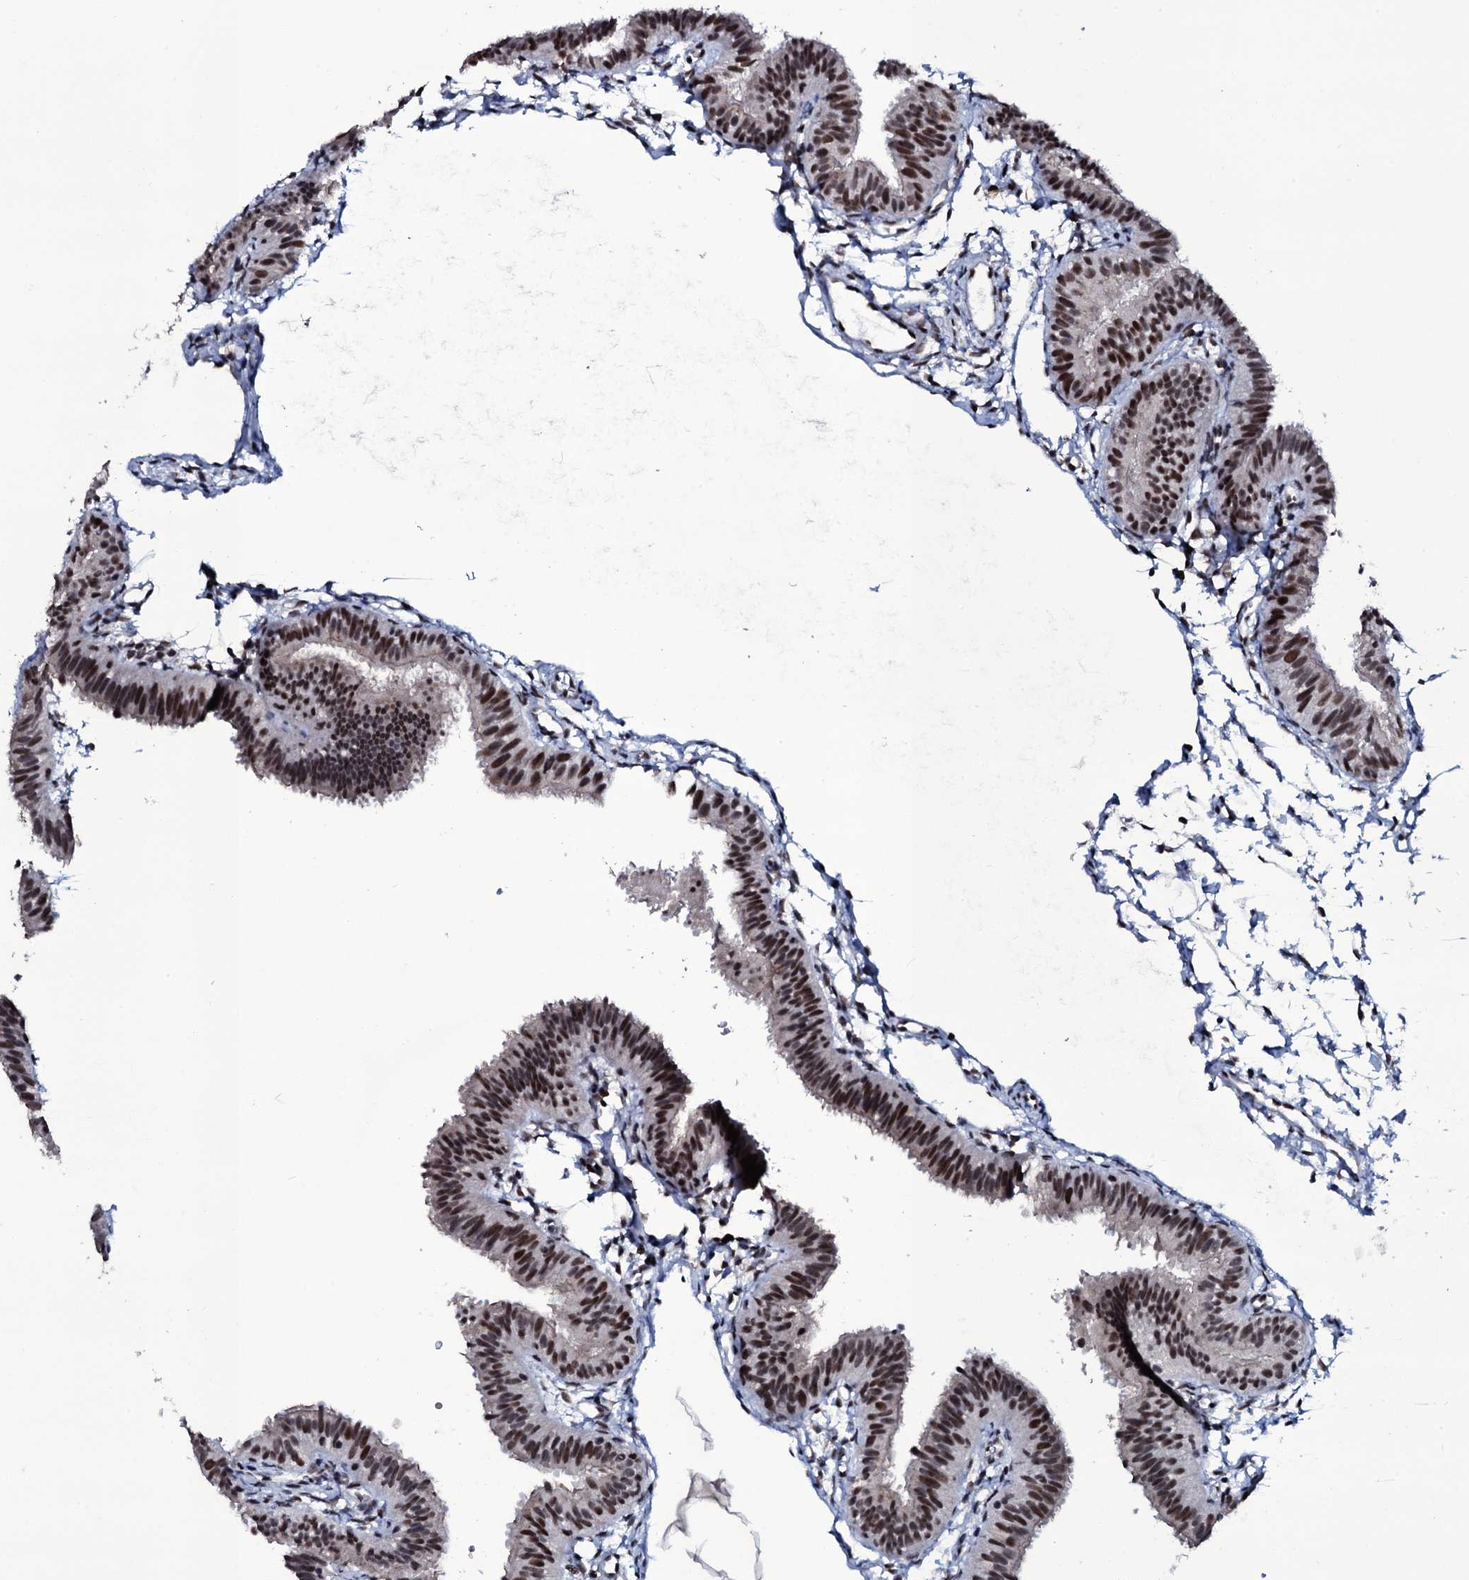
{"staining": {"intensity": "strong", "quantity": ">75%", "location": "nuclear"}, "tissue": "fallopian tube", "cell_type": "Glandular cells", "image_type": "normal", "snomed": [{"axis": "morphology", "description": "Normal tissue, NOS"}, {"axis": "topography", "description": "Fallopian tube"}], "caption": "Glandular cells display high levels of strong nuclear staining in about >75% of cells in normal fallopian tube. (DAB IHC with brightfield microscopy, high magnification).", "gene": "ZMIZ2", "patient": {"sex": "female", "age": 35}}